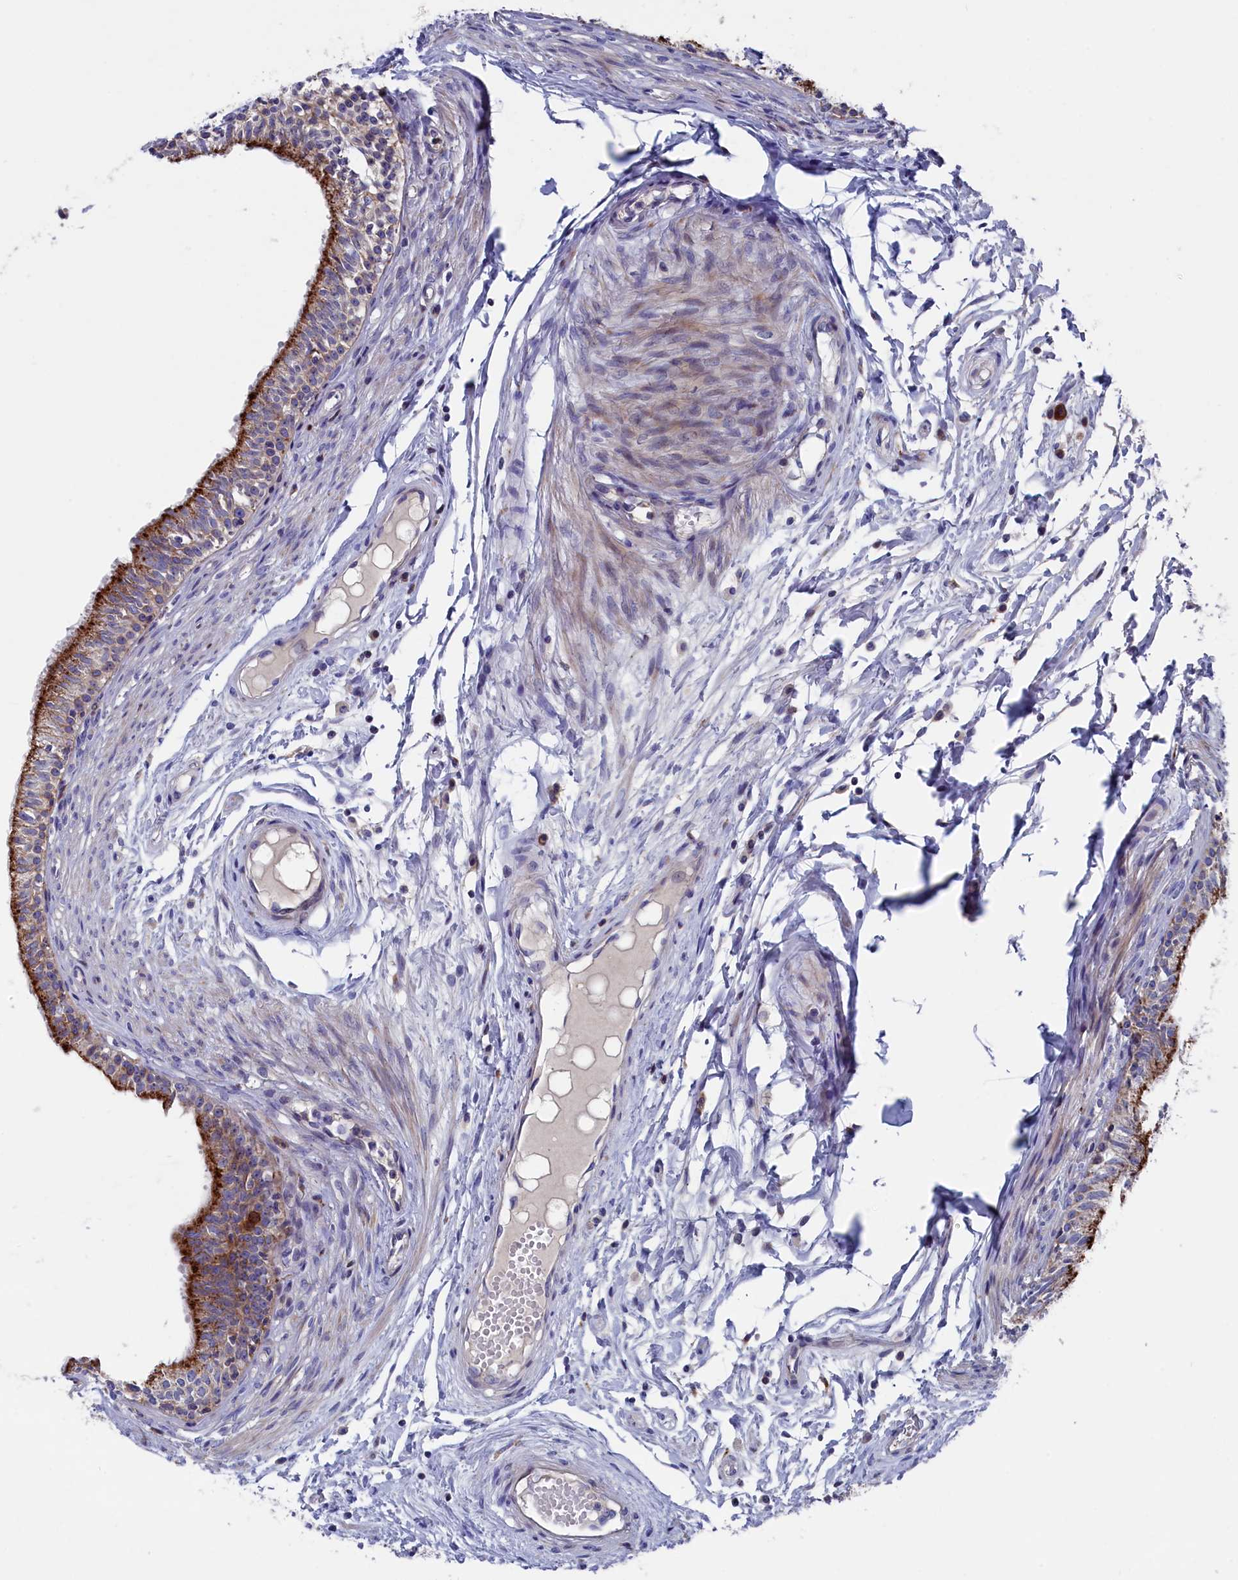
{"staining": {"intensity": "moderate", "quantity": ">75%", "location": "cytoplasmic/membranous"}, "tissue": "epididymis", "cell_type": "Glandular cells", "image_type": "normal", "snomed": [{"axis": "morphology", "description": "Normal tissue, NOS"}, {"axis": "topography", "description": "Epididymis, spermatic cord, NOS"}], "caption": "This histopathology image demonstrates immunohistochemistry staining of benign epididymis, with medium moderate cytoplasmic/membranous staining in about >75% of glandular cells.", "gene": "NUDT7", "patient": {"sex": "male", "age": 22}}